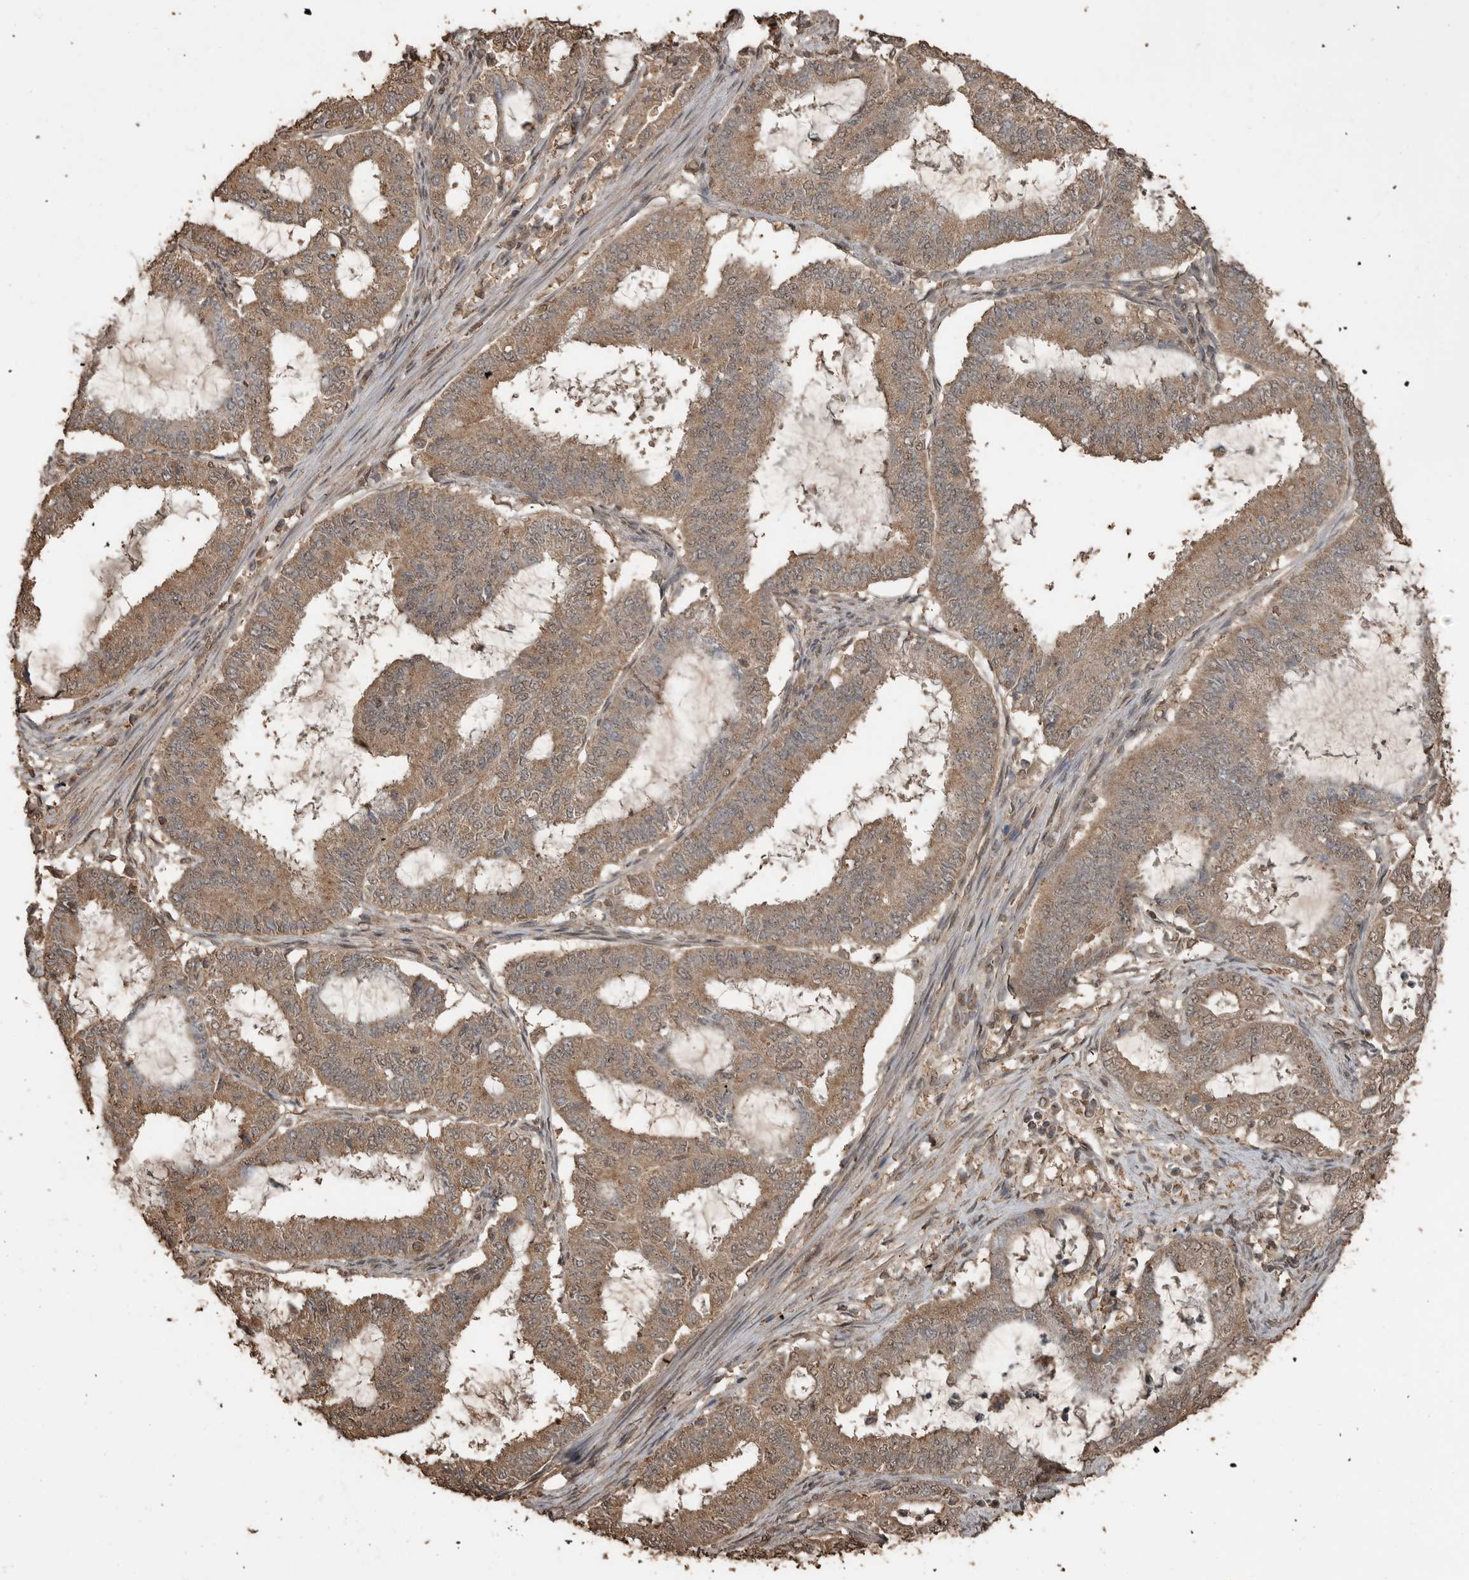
{"staining": {"intensity": "moderate", "quantity": ">75%", "location": "cytoplasmic/membranous"}, "tissue": "endometrial cancer", "cell_type": "Tumor cells", "image_type": "cancer", "snomed": [{"axis": "morphology", "description": "Adenocarcinoma, NOS"}, {"axis": "topography", "description": "Endometrium"}], "caption": "DAB immunohistochemical staining of endometrial cancer (adenocarcinoma) reveals moderate cytoplasmic/membranous protein staining in about >75% of tumor cells.", "gene": "BLZF1", "patient": {"sex": "female", "age": 51}}